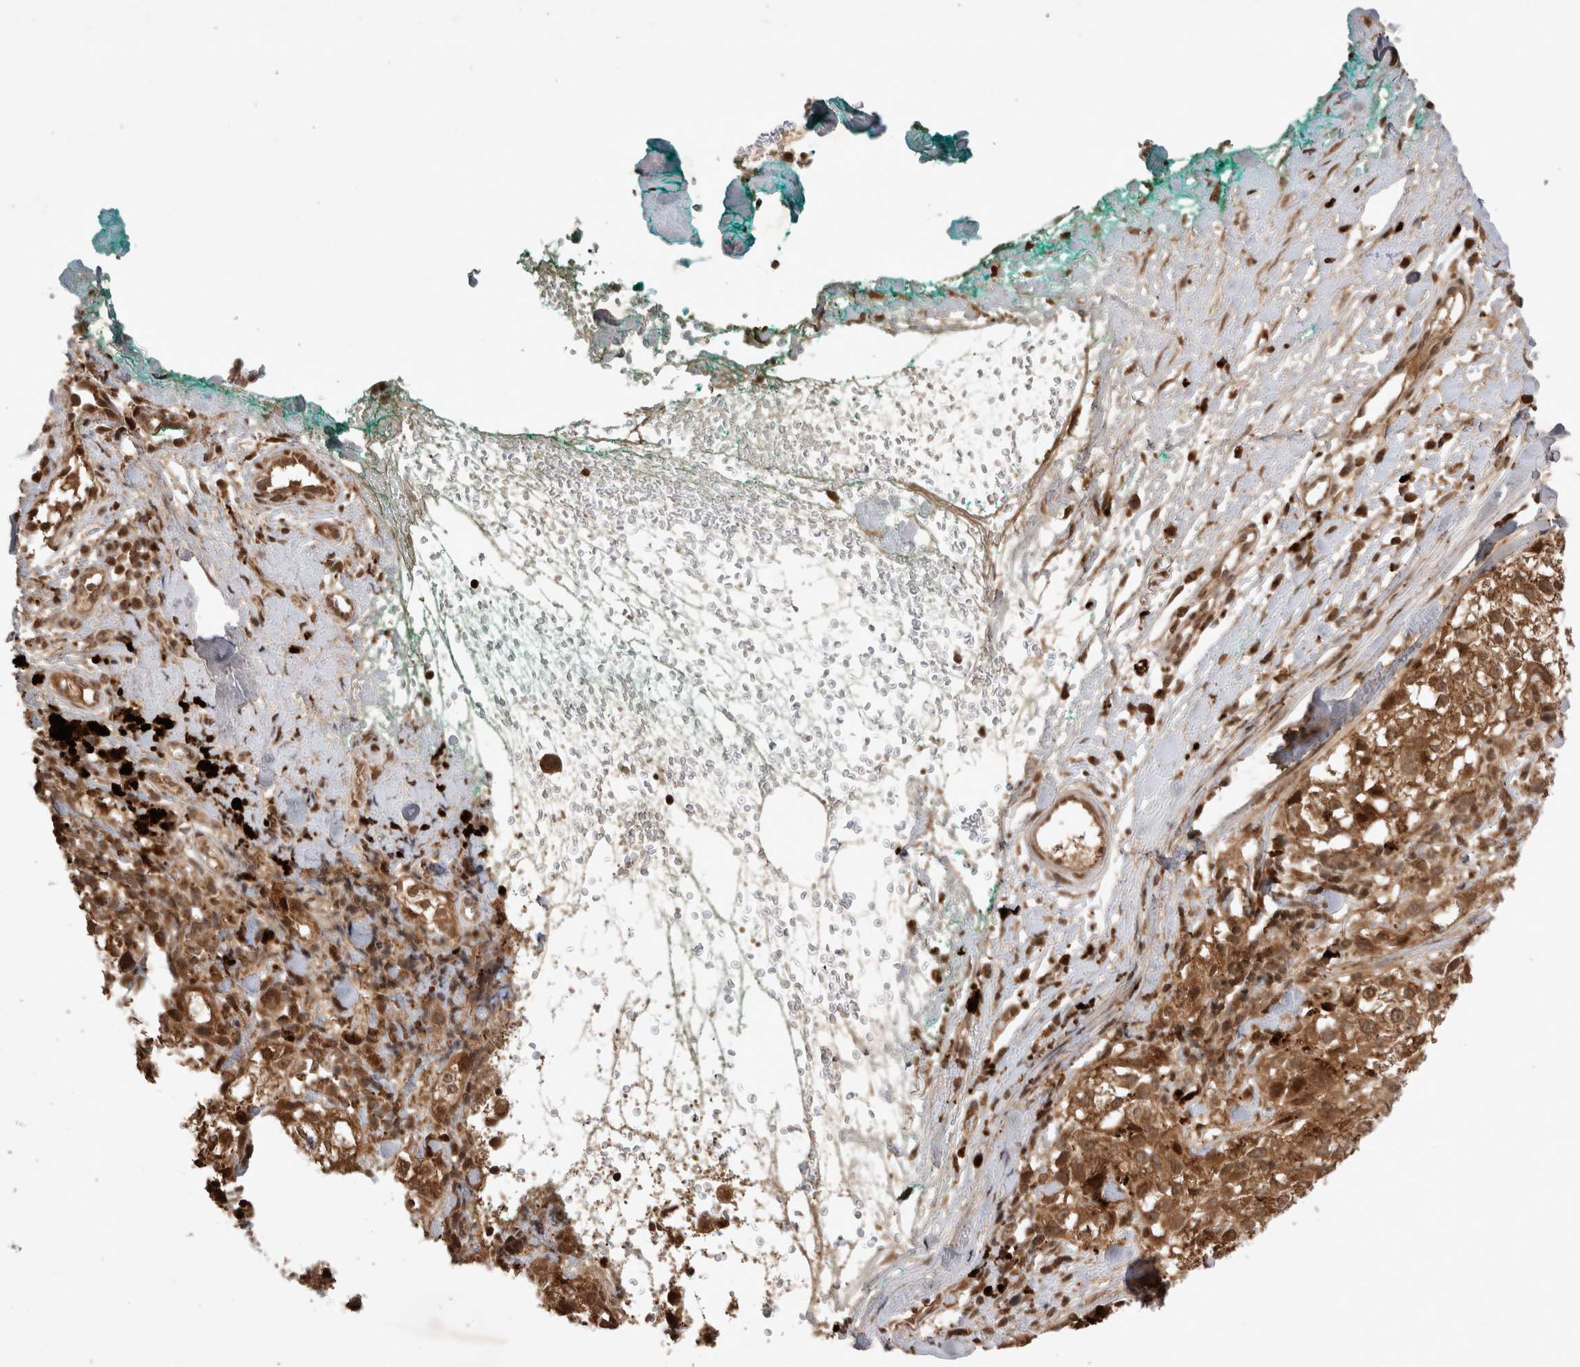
{"staining": {"intensity": "moderate", "quantity": ">75%", "location": "cytoplasmic/membranous"}, "tissue": "melanoma", "cell_type": "Tumor cells", "image_type": "cancer", "snomed": [{"axis": "morphology", "description": "Necrosis, NOS"}, {"axis": "morphology", "description": "Malignant melanoma, NOS"}, {"axis": "topography", "description": "Skin"}], "caption": "Protein staining of melanoma tissue demonstrates moderate cytoplasmic/membranous positivity in about >75% of tumor cells.", "gene": "FAM221A", "patient": {"sex": "female", "age": 87}}